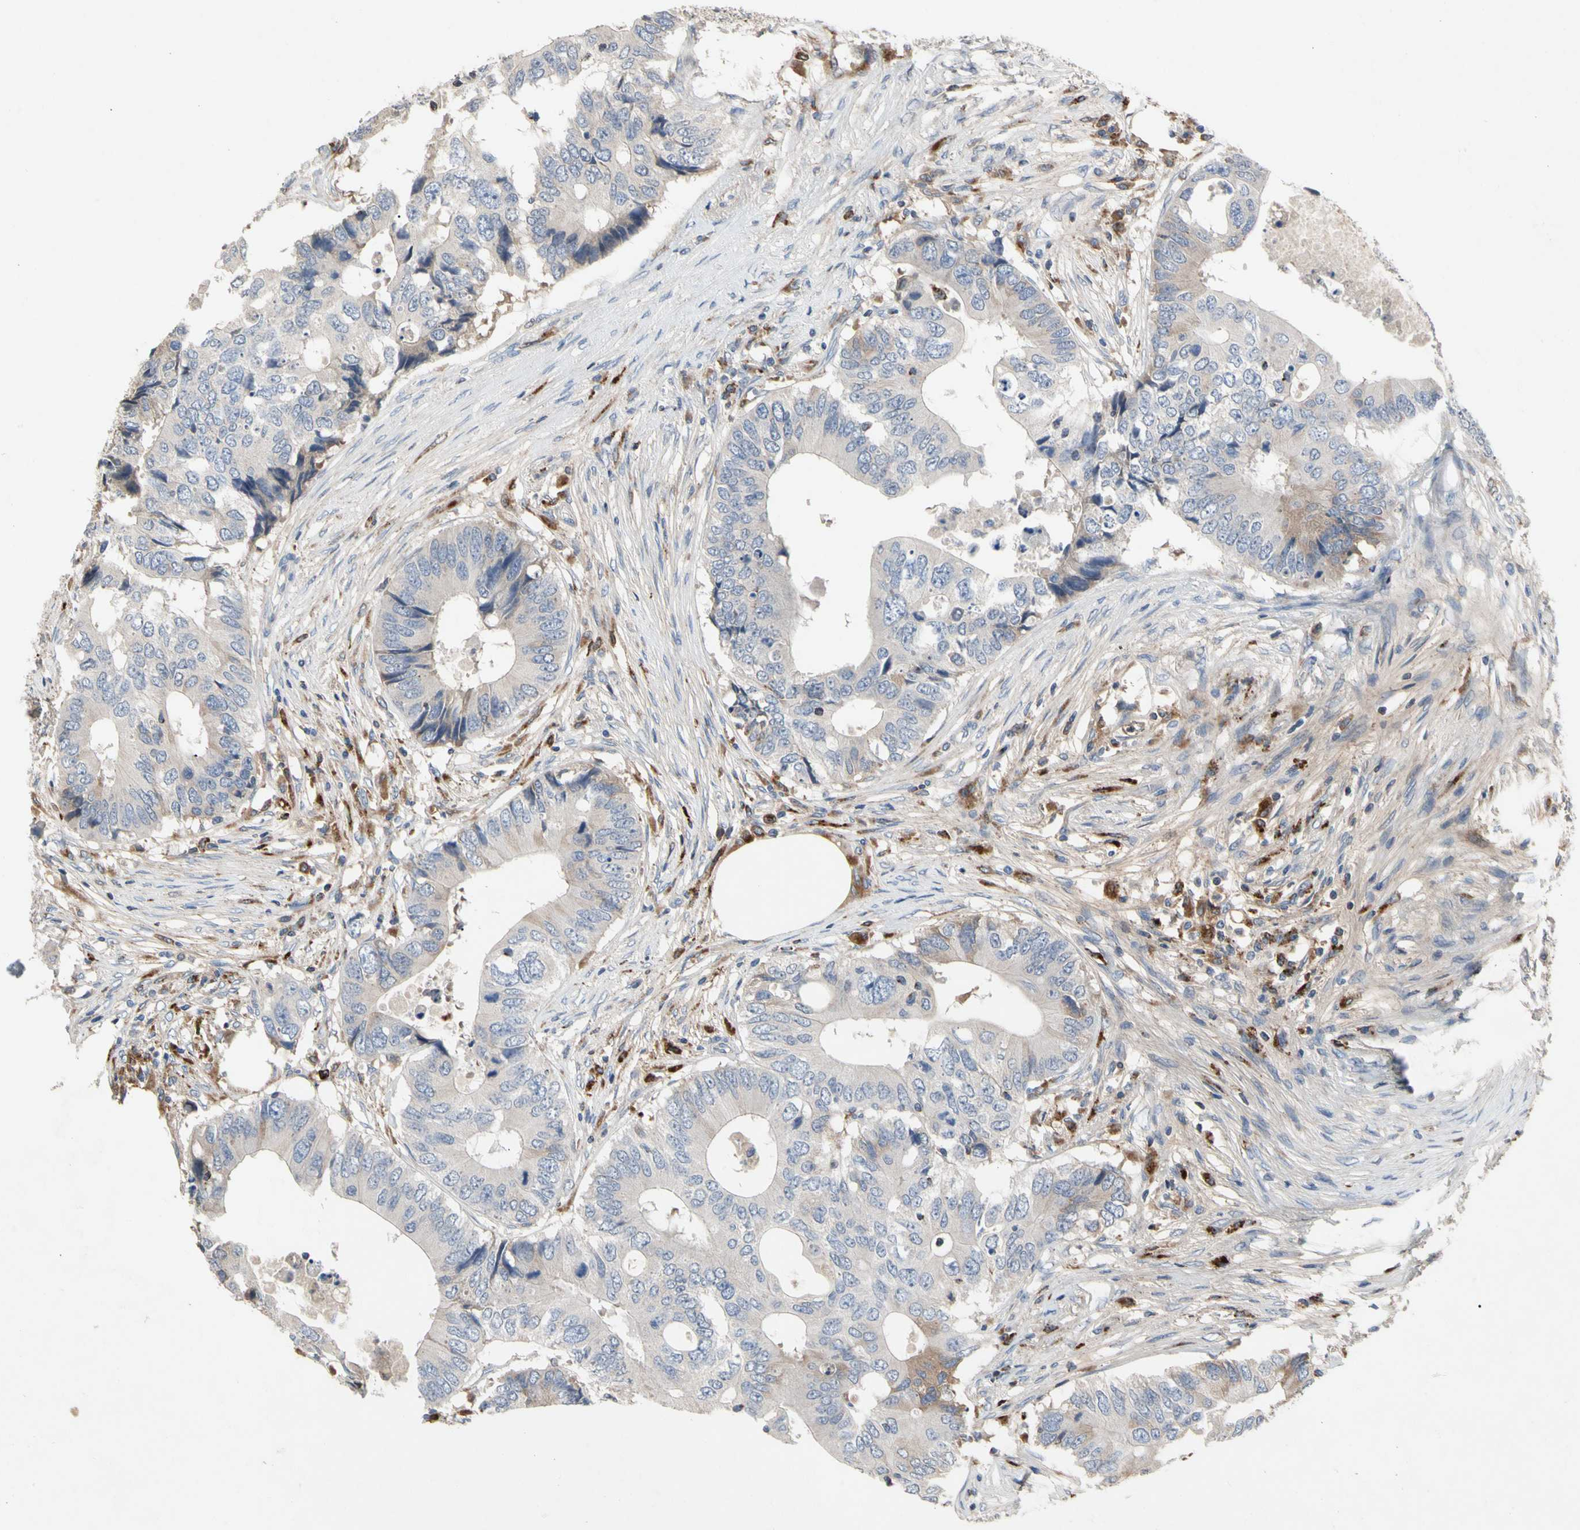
{"staining": {"intensity": "weak", "quantity": "<25%", "location": "cytoplasmic/membranous"}, "tissue": "colorectal cancer", "cell_type": "Tumor cells", "image_type": "cancer", "snomed": [{"axis": "morphology", "description": "Adenocarcinoma, NOS"}, {"axis": "topography", "description": "Colon"}], "caption": "Tumor cells are negative for brown protein staining in colorectal adenocarcinoma.", "gene": "ADA2", "patient": {"sex": "male", "age": 71}}